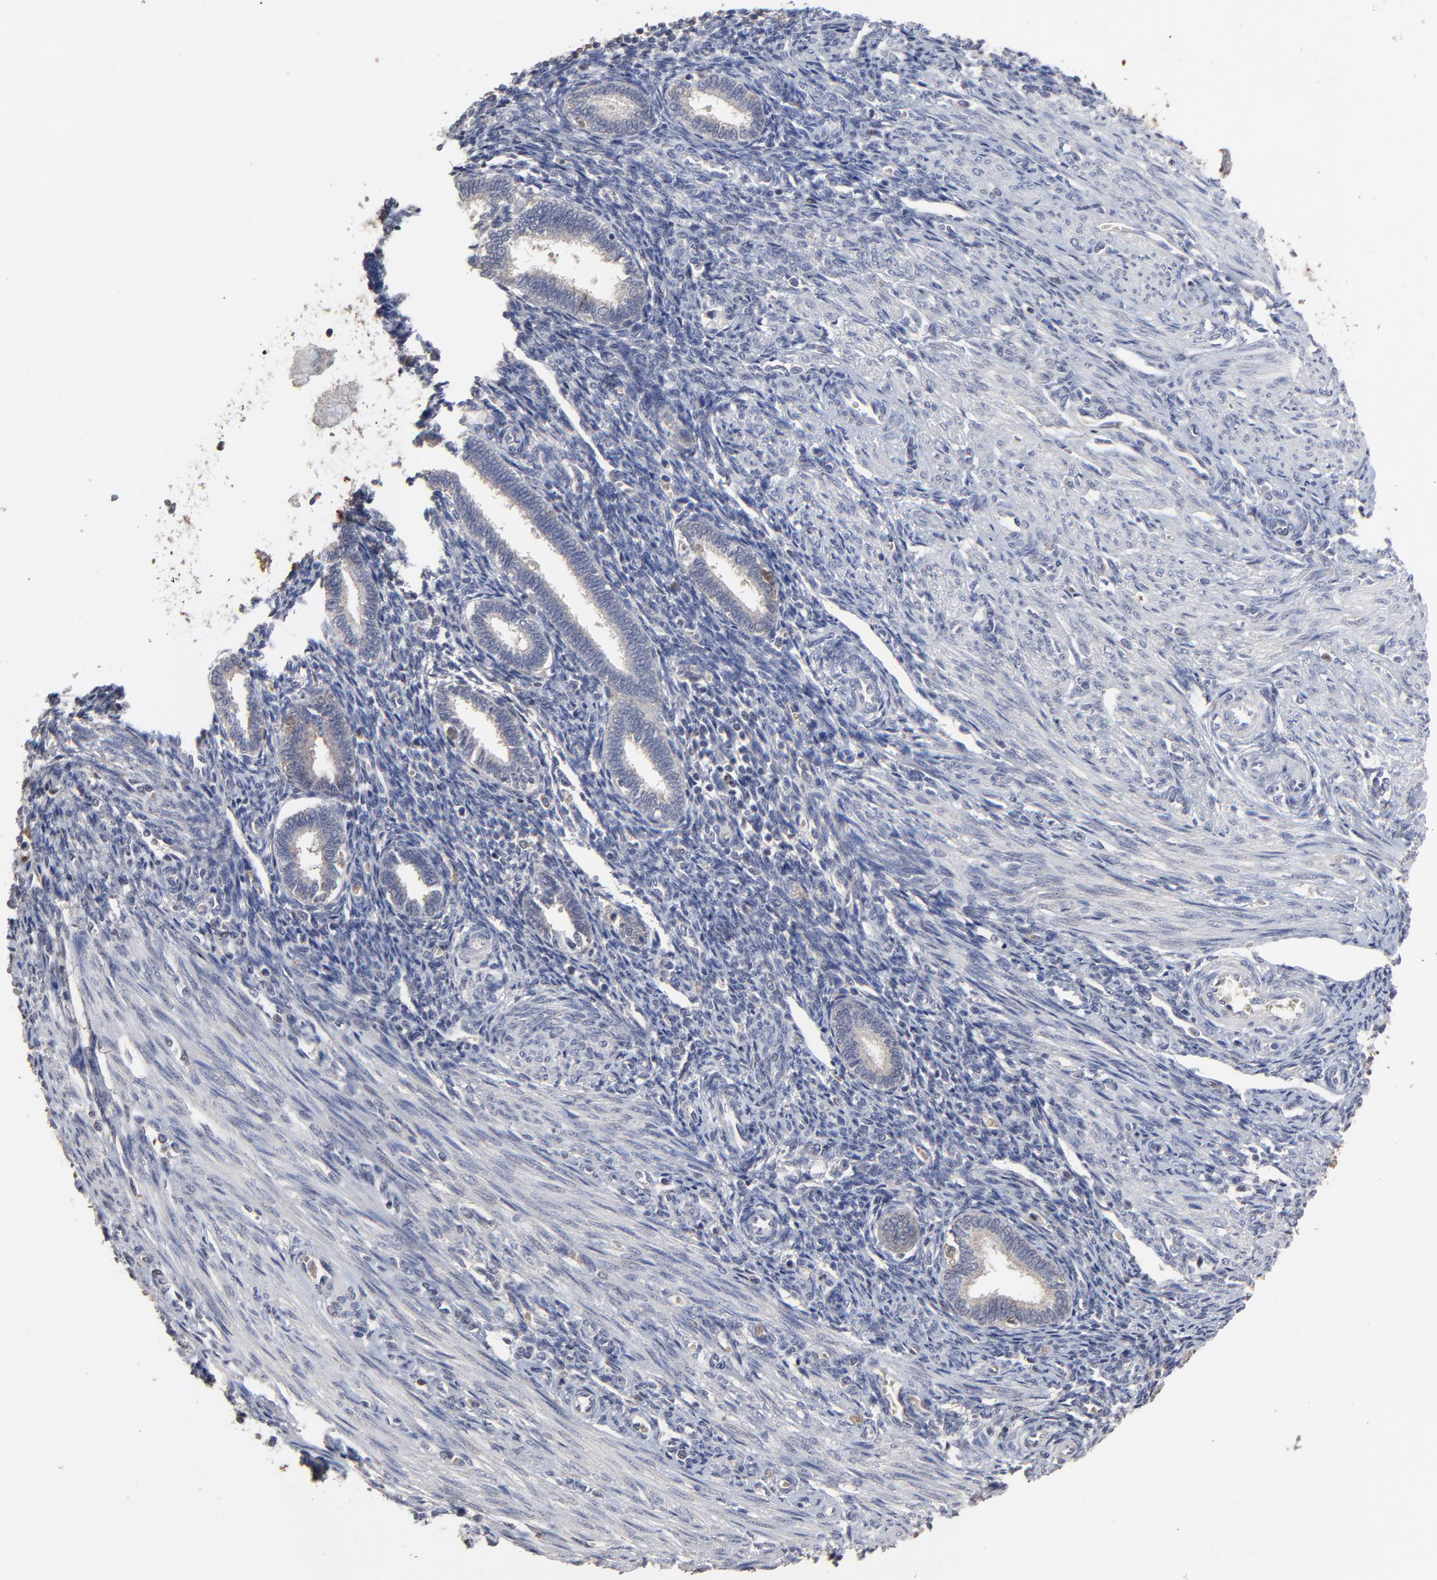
{"staining": {"intensity": "weak", "quantity": "25%-75%", "location": "cytoplasmic/membranous"}, "tissue": "endometrium", "cell_type": "Cells in endometrial stroma", "image_type": "normal", "snomed": [{"axis": "morphology", "description": "Normal tissue, NOS"}, {"axis": "topography", "description": "Endometrium"}], "caption": "Immunohistochemical staining of normal endometrium displays weak cytoplasmic/membranous protein expression in about 25%-75% of cells in endometrial stroma.", "gene": "VPREB3", "patient": {"sex": "female", "age": 27}}